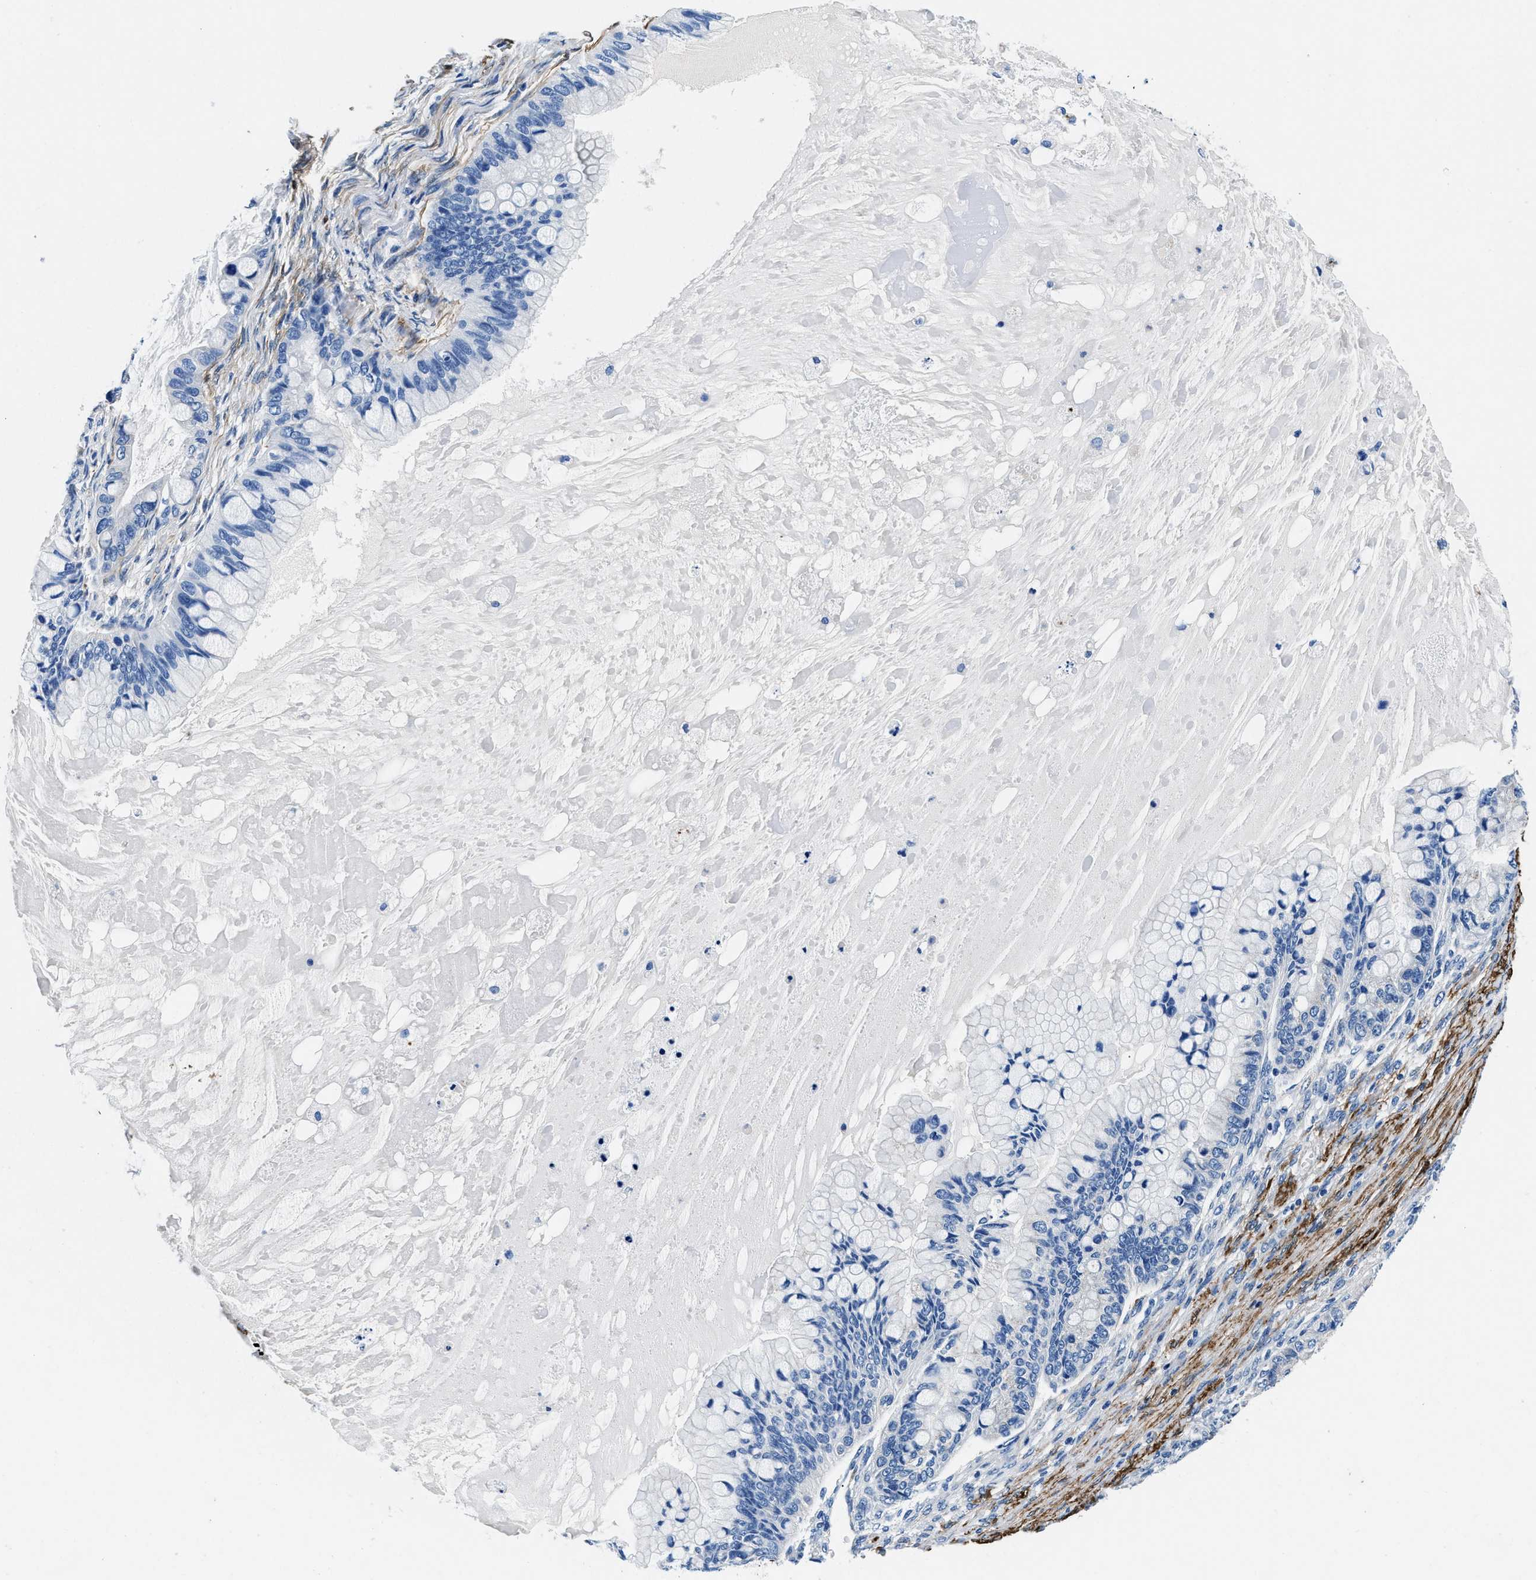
{"staining": {"intensity": "negative", "quantity": "none", "location": "none"}, "tissue": "ovarian cancer", "cell_type": "Tumor cells", "image_type": "cancer", "snomed": [{"axis": "morphology", "description": "Cystadenocarcinoma, mucinous, NOS"}, {"axis": "topography", "description": "Ovary"}], "caption": "A micrograph of ovarian cancer (mucinous cystadenocarcinoma) stained for a protein reveals no brown staining in tumor cells.", "gene": "TEX261", "patient": {"sex": "female", "age": 80}}